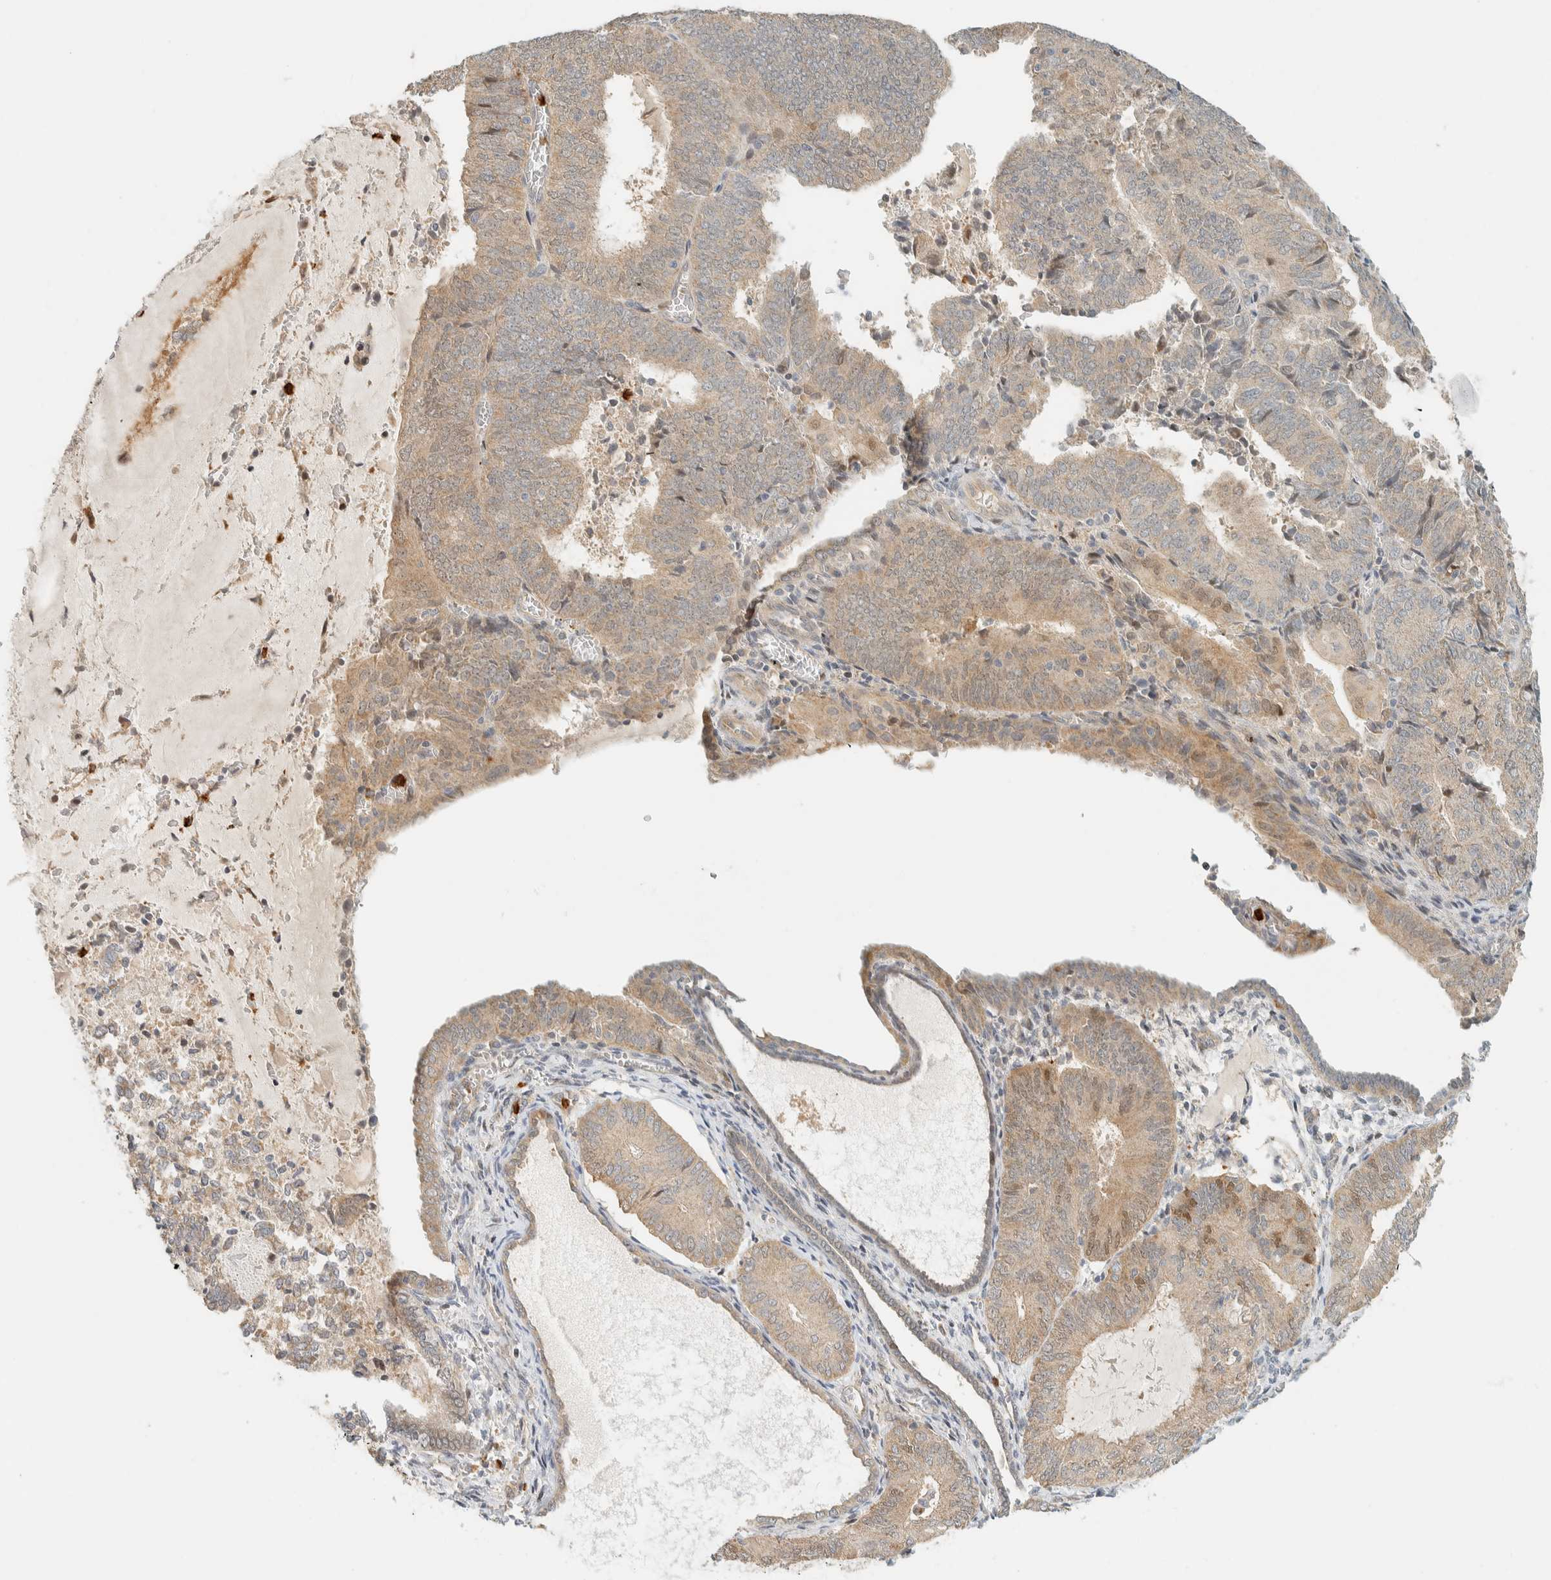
{"staining": {"intensity": "weak", "quantity": ">75%", "location": "cytoplasmic/membranous"}, "tissue": "endometrial cancer", "cell_type": "Tumor cells", "image_type": "cancer", "snomed": [{"axis": "morphology", "description": "Adenocarcinoma, NOS"}, {"axis": "topography", "description": "Endometrium"}], "caption": "Endometrial adenocarcinoma stained for a protein reveals weak cytoplasmic/membranous positivity in tumor cells.", "gene": "CCDC171", "patient": {"sex": "female", "age": 81}}